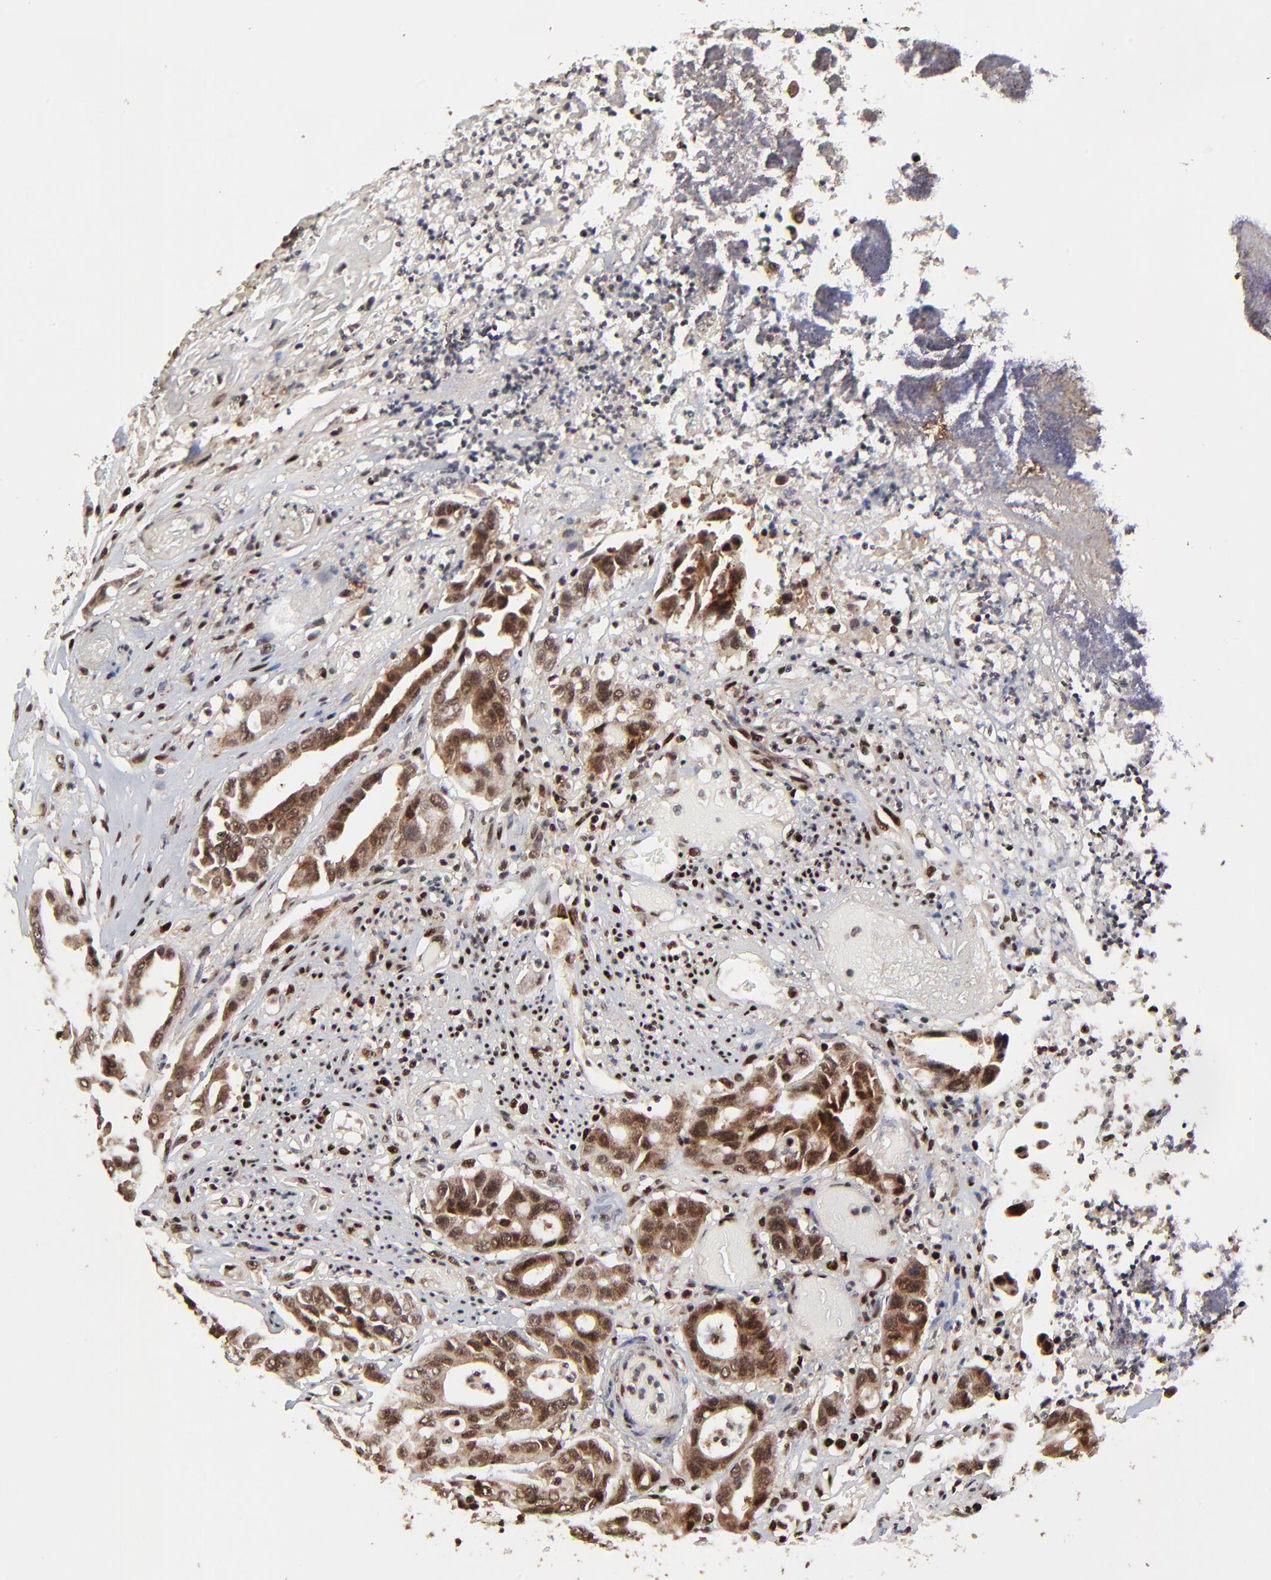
{"staining": {"intensity": "strong", "quantity": ">75%", "location": "cytoplasmic/membranous,nuclear"}, "tissue": "colorectal cancer", "cell_type": "Tumor cells", "image_type": "cancer", "snomed": [{"axis": "morphology", "description": "Adenocarcinoma, NOS"}, {"axis": "topography", "description": "Colon"}], "caption": "IHC histopathology image of human adenocarcinoma (colorectal) stained for a protein (brown), which demonstrates high levels of strong cytoplasmic/membranous and nuclear positivity in approximately >75% of tumor cells.", "gene": "RBM22", "patient": {"sex": "female", "age": 70}}